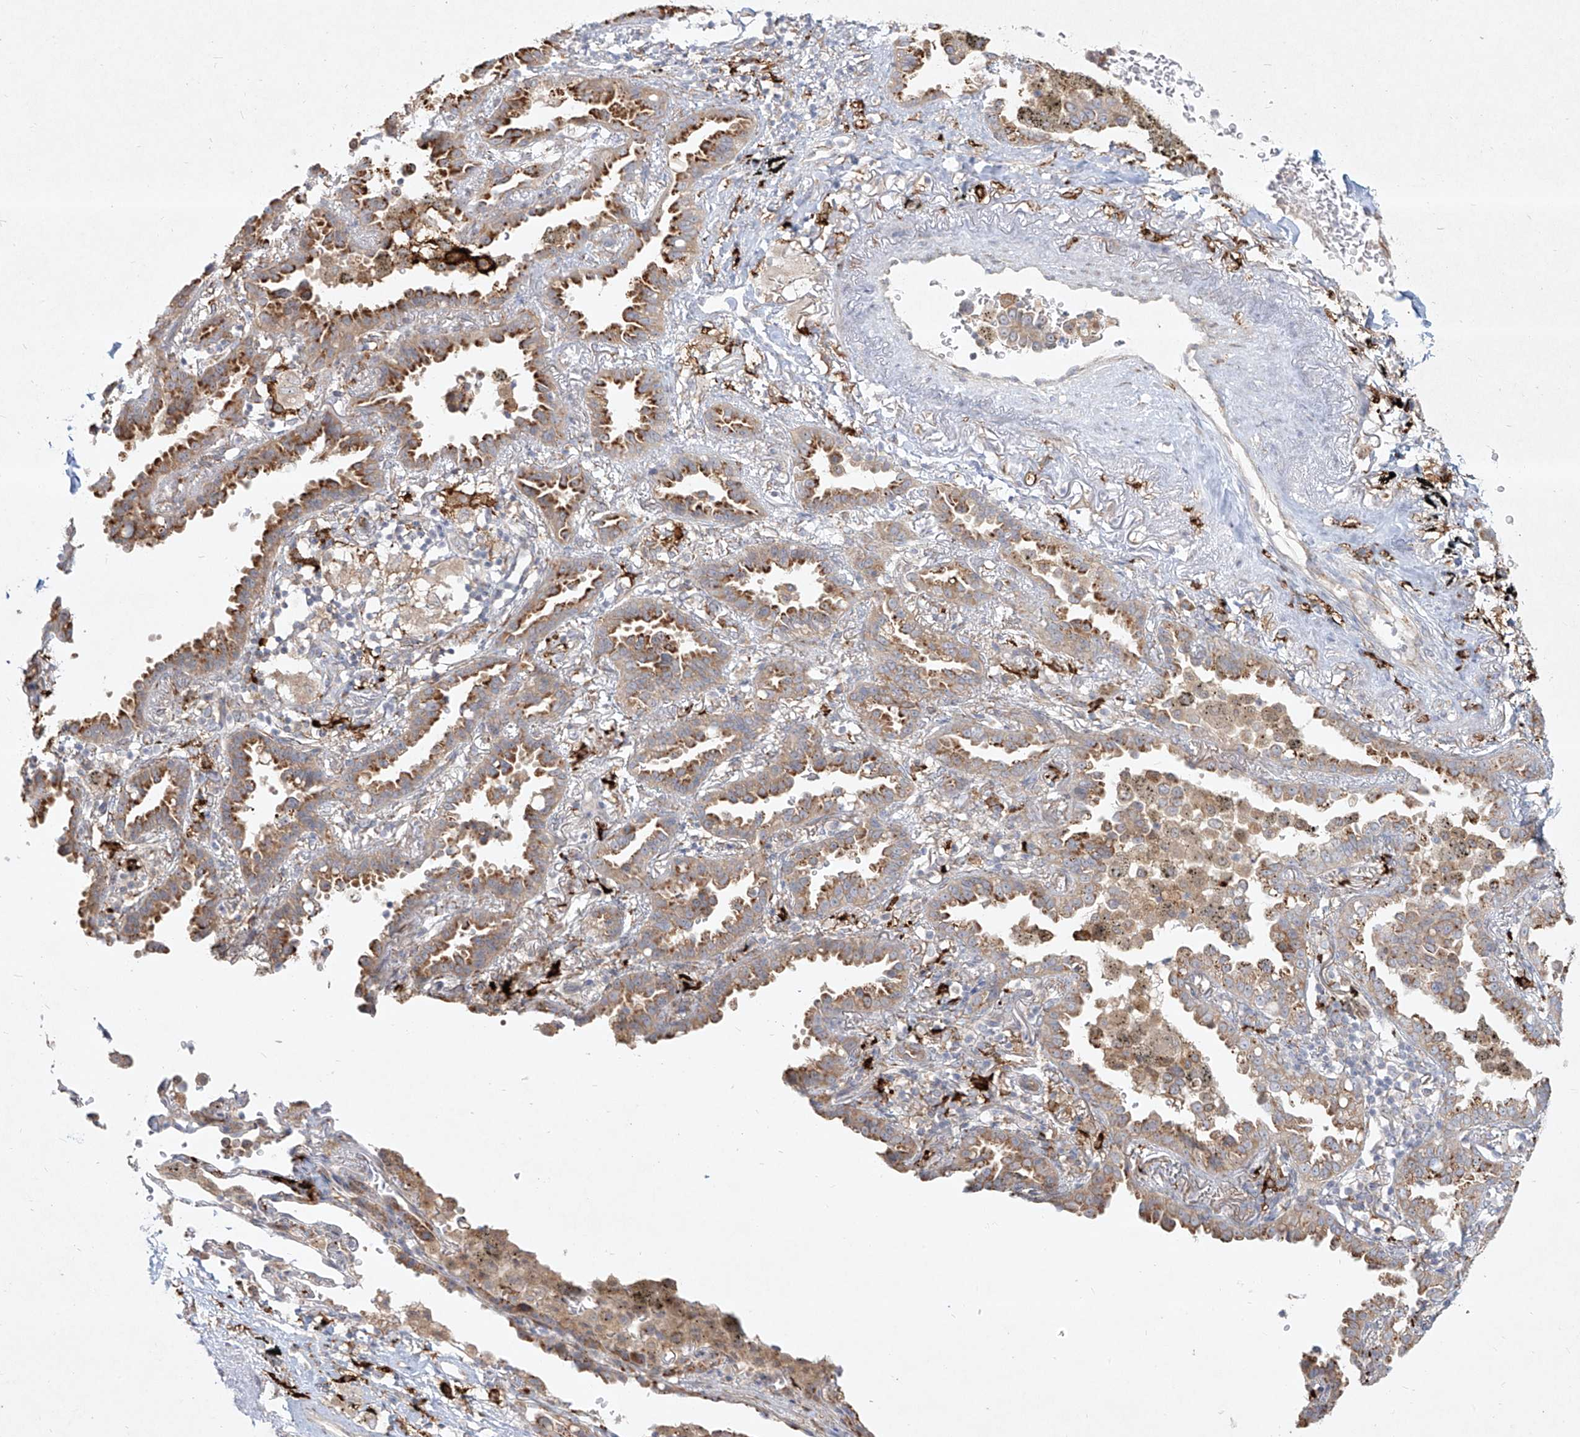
{"staining": {"intensity": "moderate", "quantity": ">75%", "location": "cytoplasmic/membranous"}, "tissue": "lung cancer", "cell_type": "Tumor cells", "image_type": "cancer", "snomed": [{"axis": "morphology", "description": "Normal tissue, NOS"}, {"axis": "morphology", "description": "Adenocarcinoma, NOS"}, {"axis": "topography", "description": "Lung"}], "caption": "This histopathology image displays IHC staining of lung cancer (adenocarcinoma), with medium moderate cytoplasmic/membranous positivity in approximately >75% of tumor cells.", "gene": "CD209", "patient": {"sex": "male", "age": 59}}